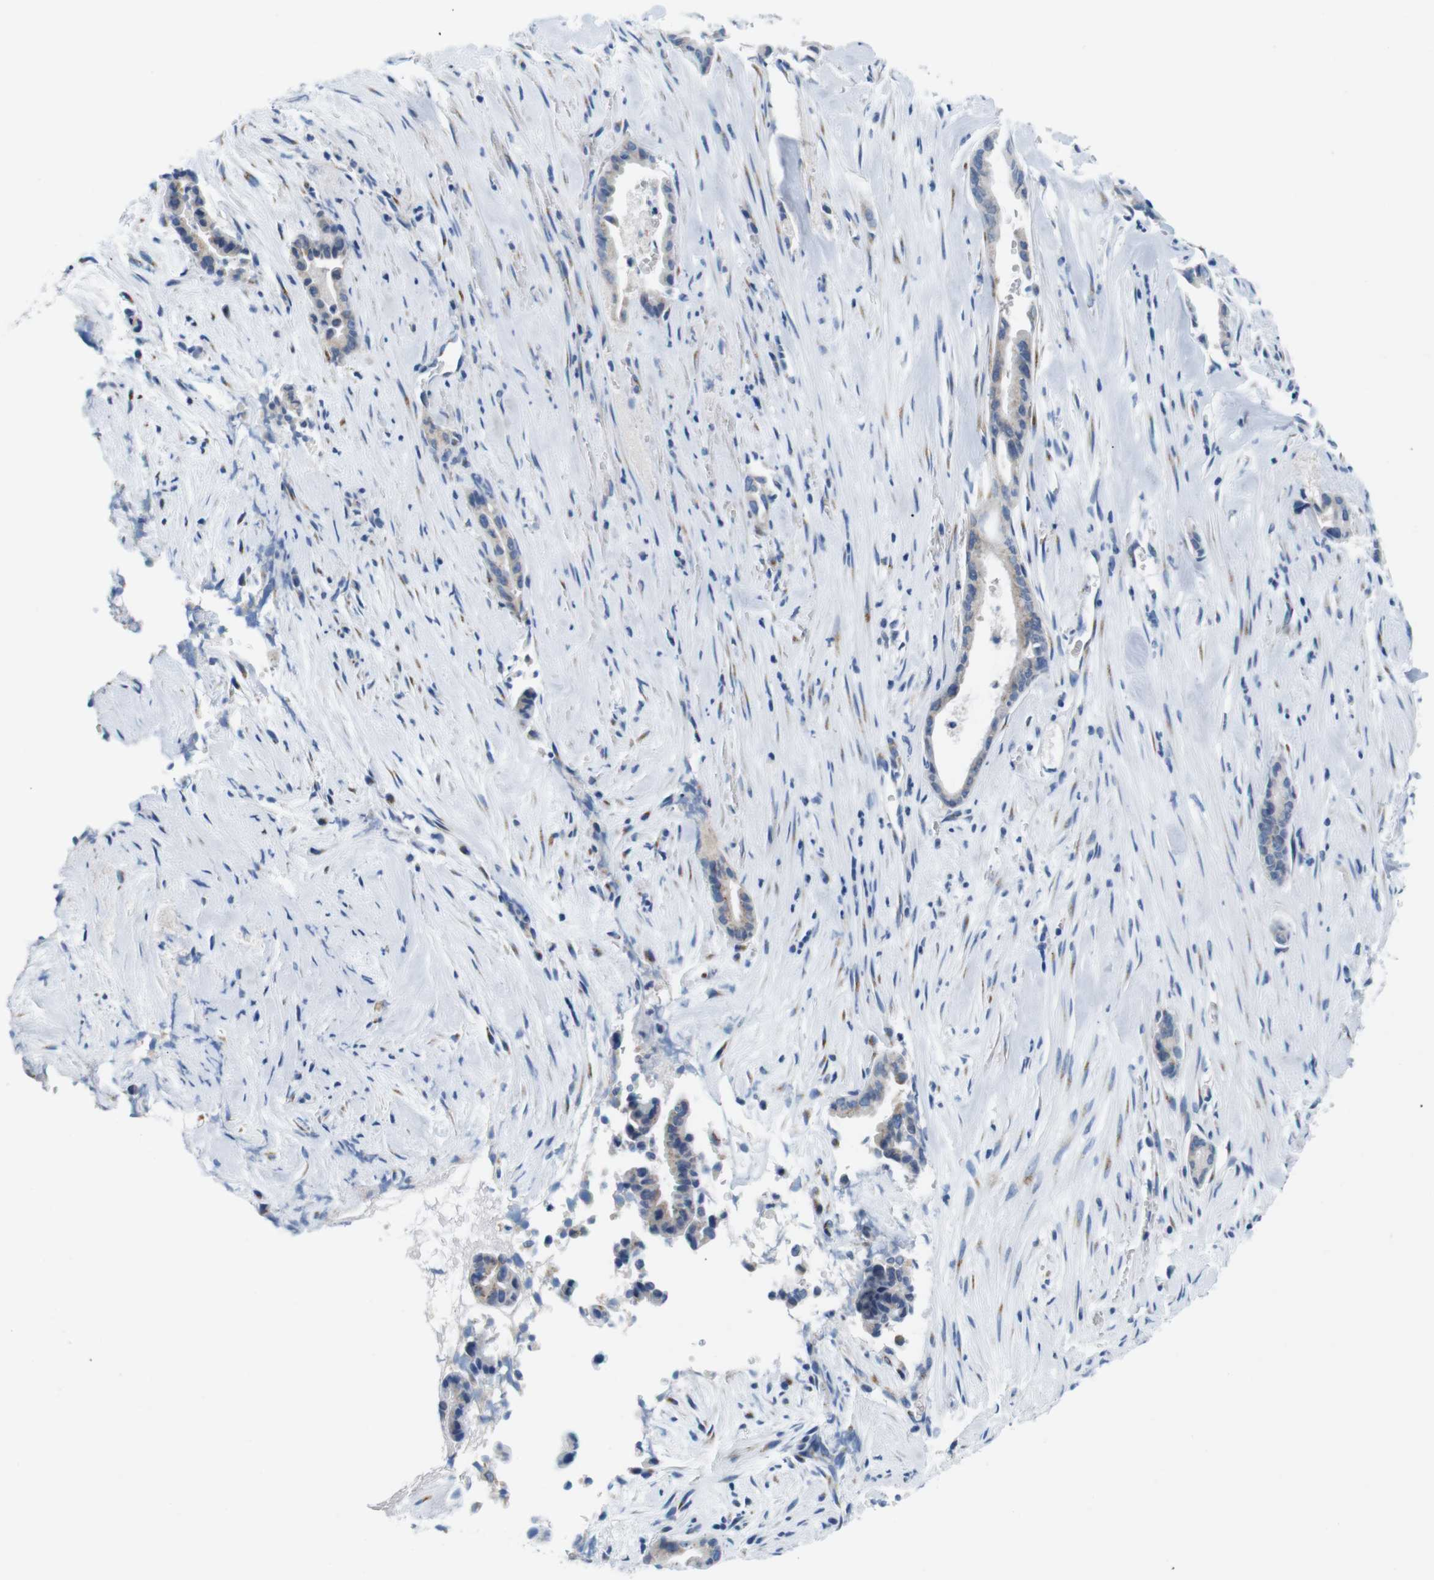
{"staining": {"intensity": "weak", "quantity": "<25%", "location": "cytoplasmic/membranous"}, "tissue": "liver cancer", "cell_type": "Tumor cells", "image_type": "cancer", "snomed": [{"axis": "morphology", "description": "Cholangiocarcinoma"}, {"axis": "topography", "description": "Liver"}], "caption": "Micrograph shows no significant protein positivity in tumor cells of cholangiocarcinoma (liver). (DAB immunohistochemistry (IHC) visualized using brightfield microscopy, high magnification).", "gene": "GOLGA2", "patient": {"sex": "female", "age": 55}}